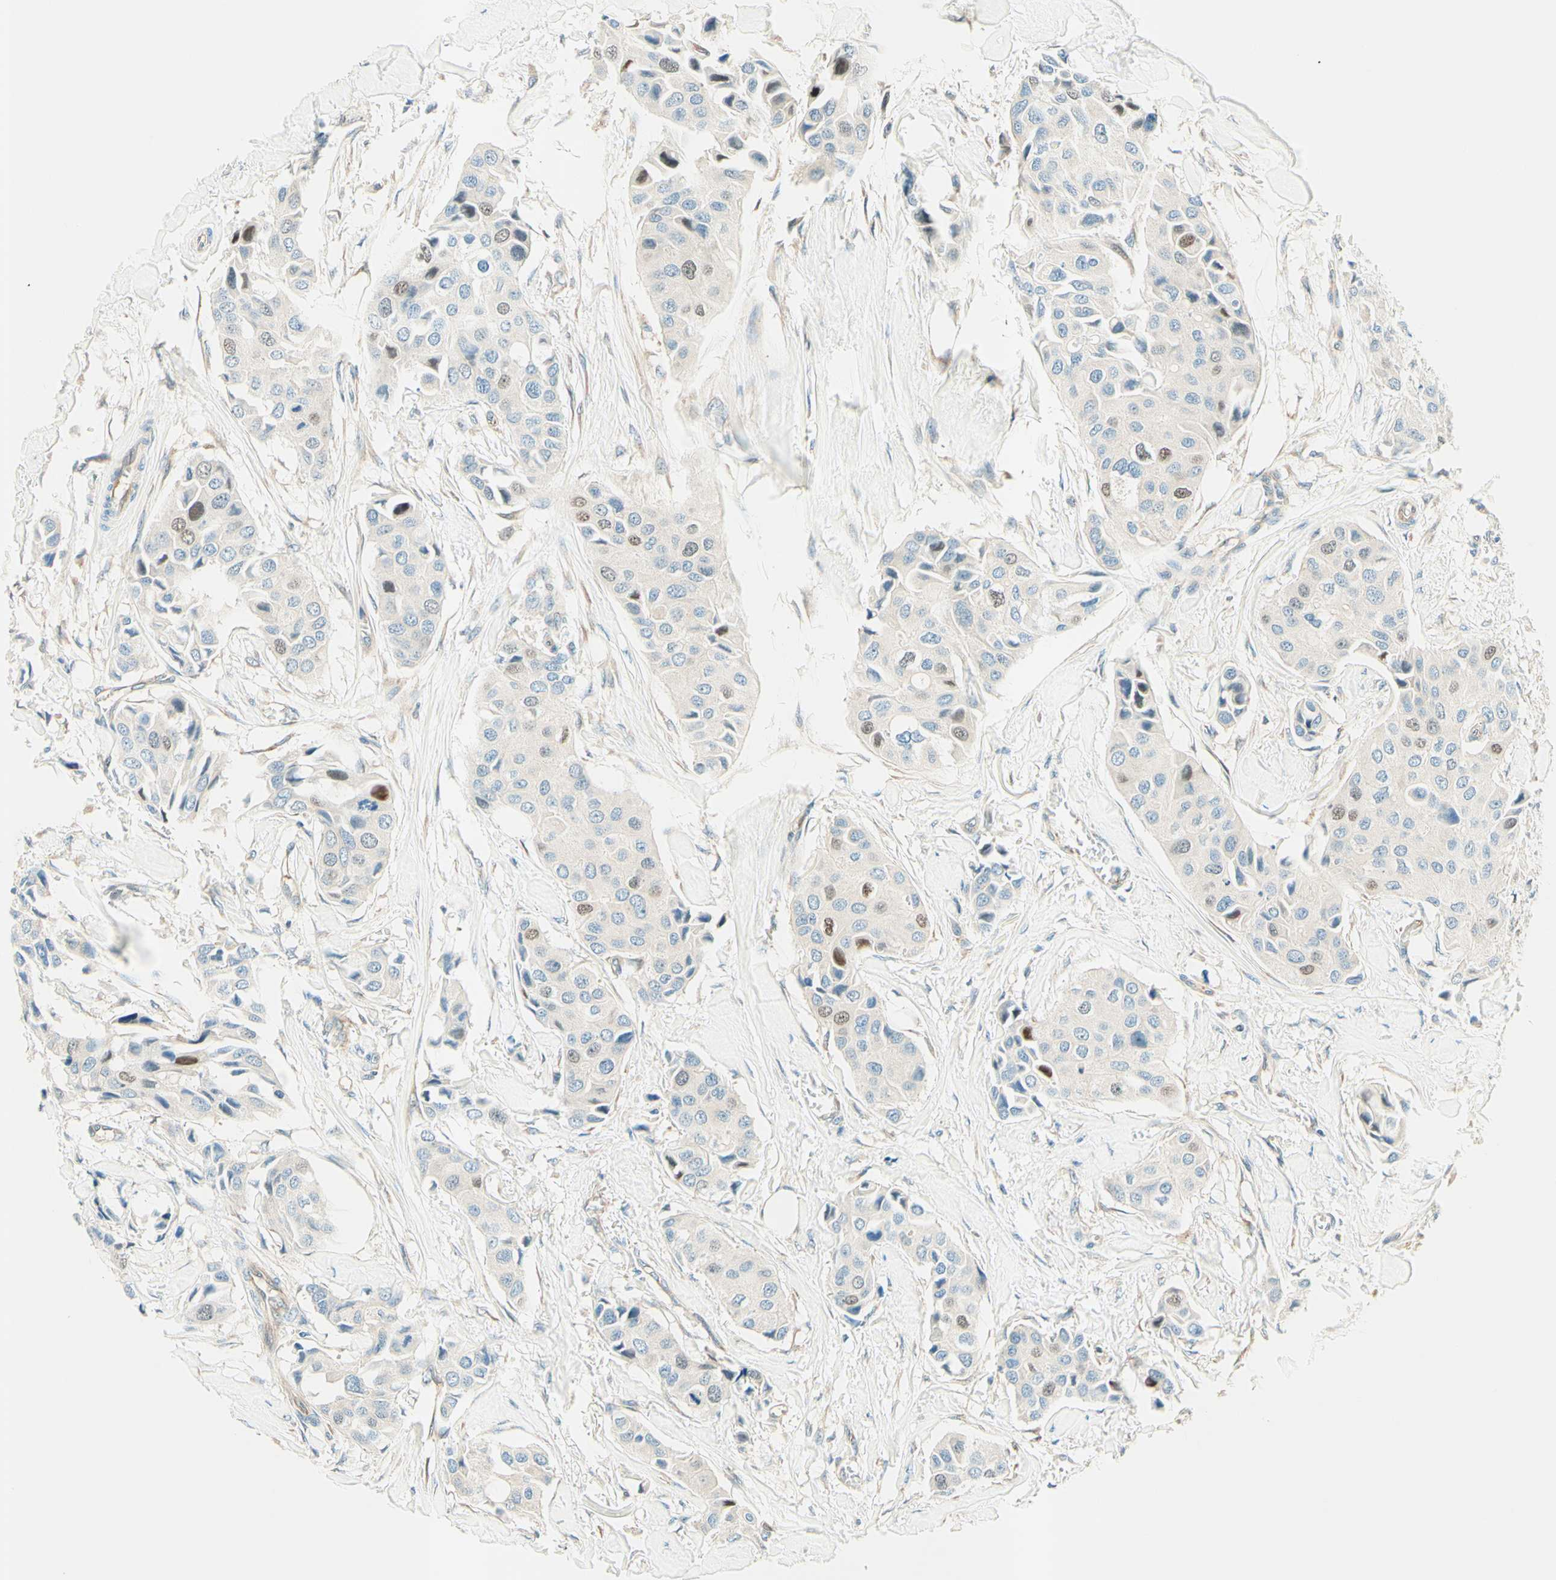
{"staining": {"intensity": "weak", "quantity": "<25%", "location": "nuclear"}, "tissue": "breast cancer", "cell_type": "Tumor cells", "image_type": "cancer", "snomed": [{"axis": "morphology", "description": "Duct carcinoma"}, {"axis": "topography", "description": "Breast"}], "caption": "Protein analysis of breast cancer (infiltrating ductal carcinoma) reveals no significant positivity in tumor cells.", "gene": "TAOK2", "patient": {"sex": "female", "age": 80}}